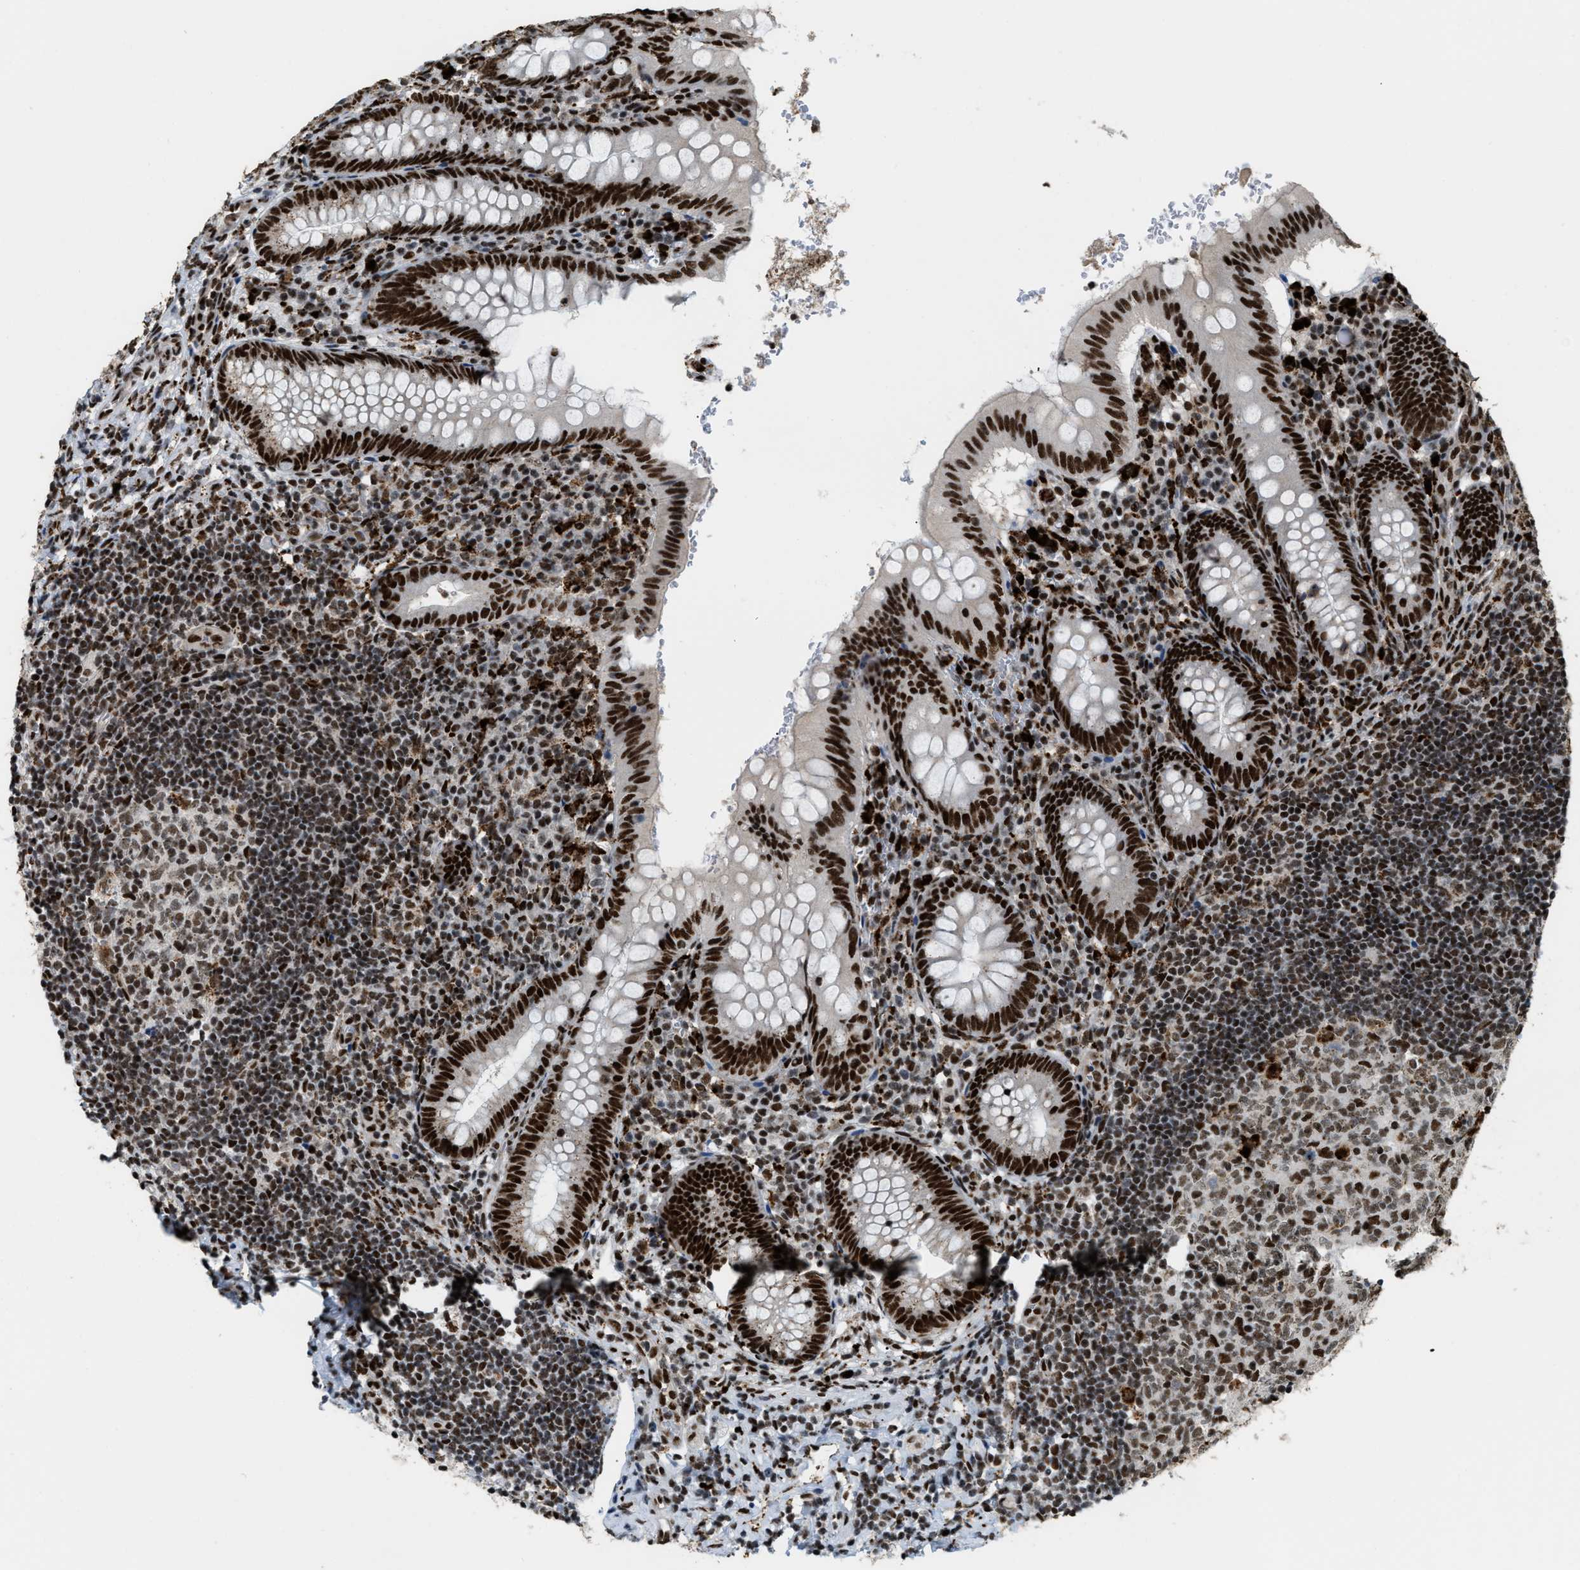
{"staining": {"intensity": "strong", "quantity": ">75%", "location": "nuclear"}, "tissue": "appendix", "cell_type": "Glandular cells", "image_type": "normal", "snomed": [{"axis": "morphology", "description": "Normal tissue, NOS"}, {"axis": "topography", "description": "Appendix"}], "caption": "This image displays IHC staining of normal human appendix, with high strong nuclear positivity in about >75% of glandular cells.", "gene": "NUMA1", "patient": {"sex": "male", "age": 8}}